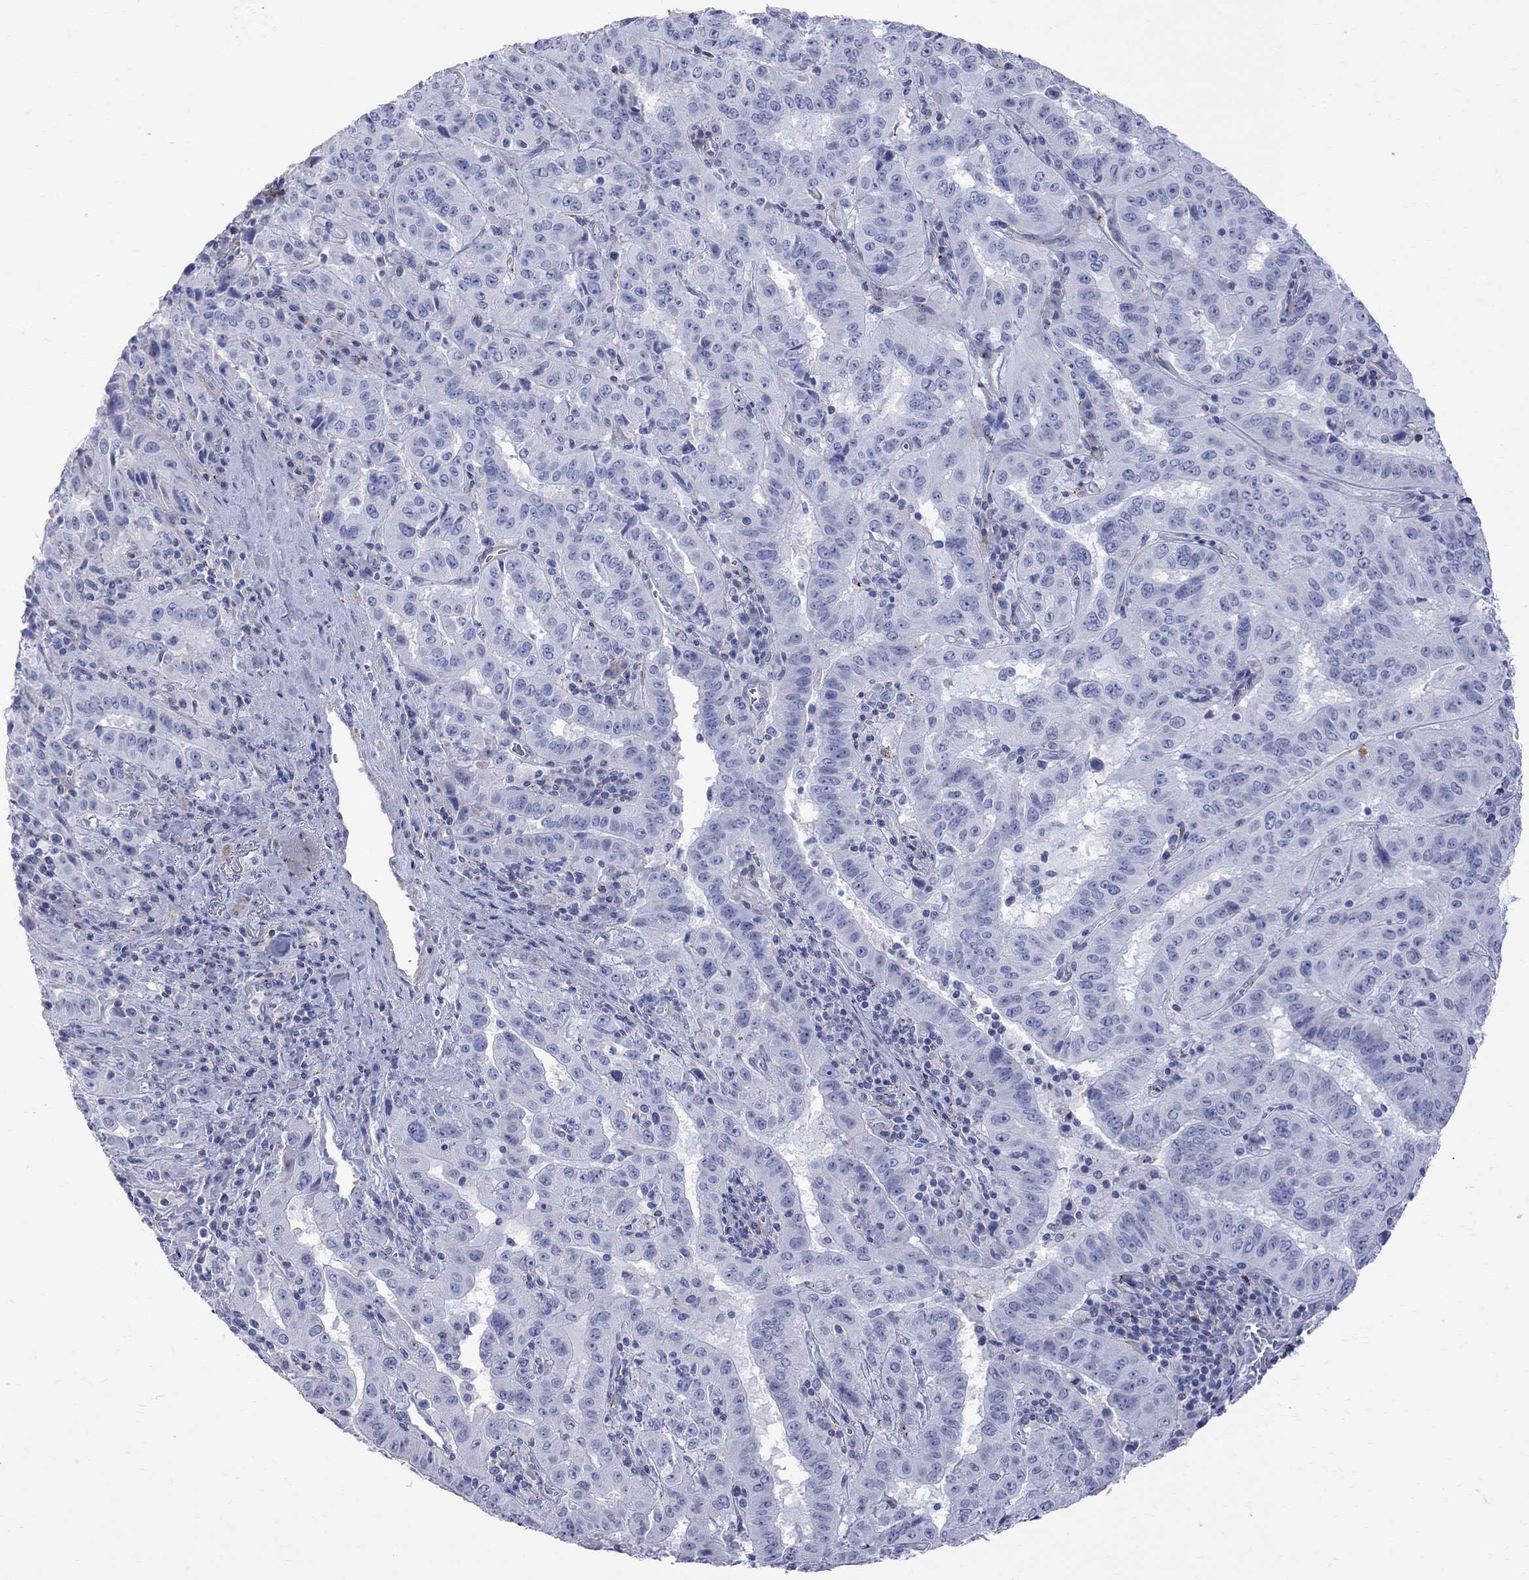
{"staining": {"intensity": "negative", "quantity": "none", "location": "none"}, "tissue": "pancreatic cancer", "cell_type": "Tumor cells", "image_type": "cancer", "snomed": [{"axis": "morphology", "description": "Adenocarcinoma, NOS"}, {"axis": "topography", "description": "Pancreas"}], "caption": "Tumor cells show no significant protein positivity in pancreatic cancer (adenocarcinoma). (Immunohistochemistry, brightfield microscopy, high magnification).", "gene": "S100A3", "patient": {"sex": "male", "age": 63}}